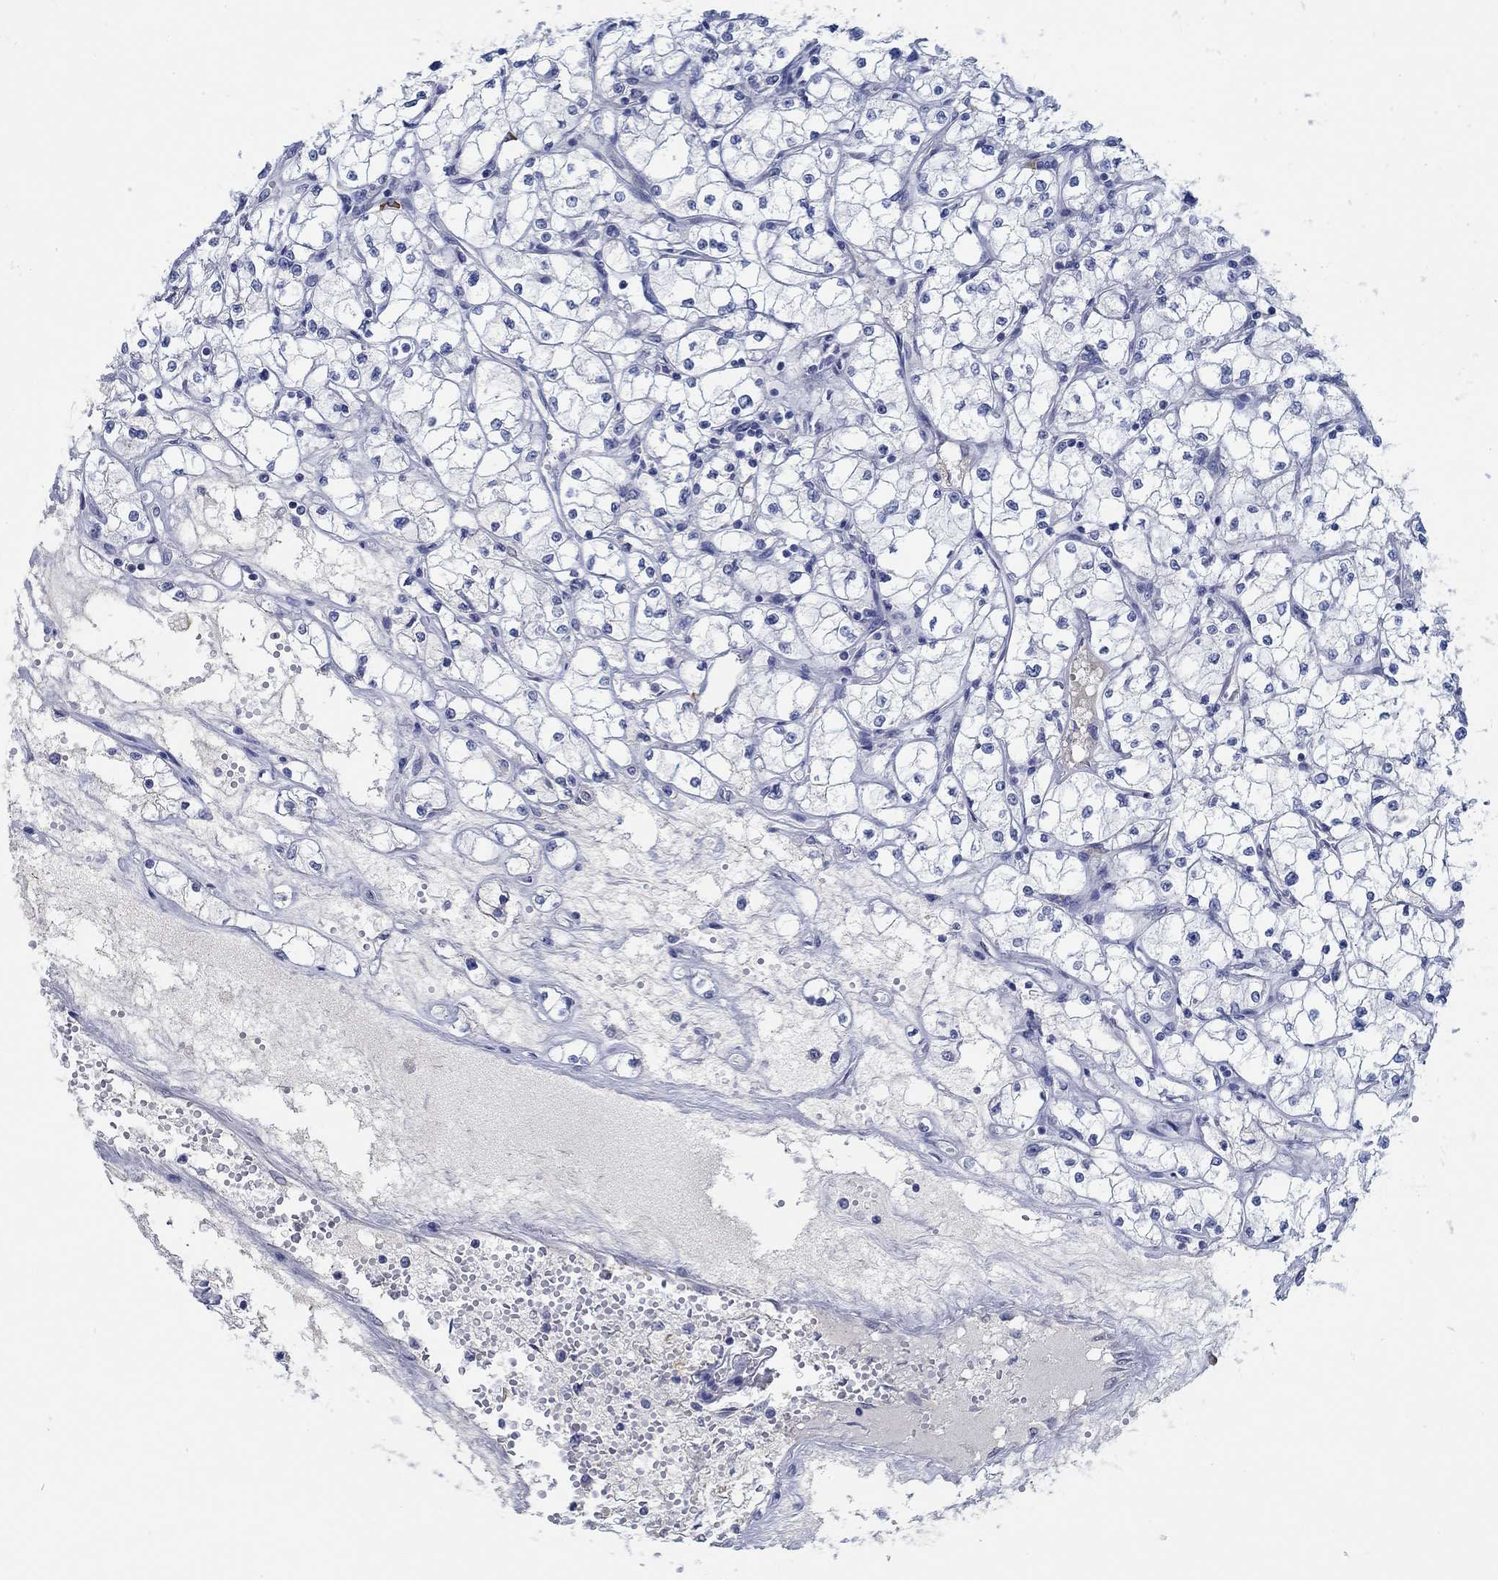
{"staining": {"intensity": "negative", "quantity": "none", "location": "none"}, "tissue": "renal cancer", "cell_type": "Tumor cells", "image_type": "cancer", "snomed": [{"axis": "morphology", "description": "Adenocarcinoma, NOS"}, {"axis": "topography", "description": "Kidney"}], "caption": "Tumor cells are negative for brown protein staining in renal cancer.", "gene": "TEKT4", "patient": {"sex": "male", "age": 67}}